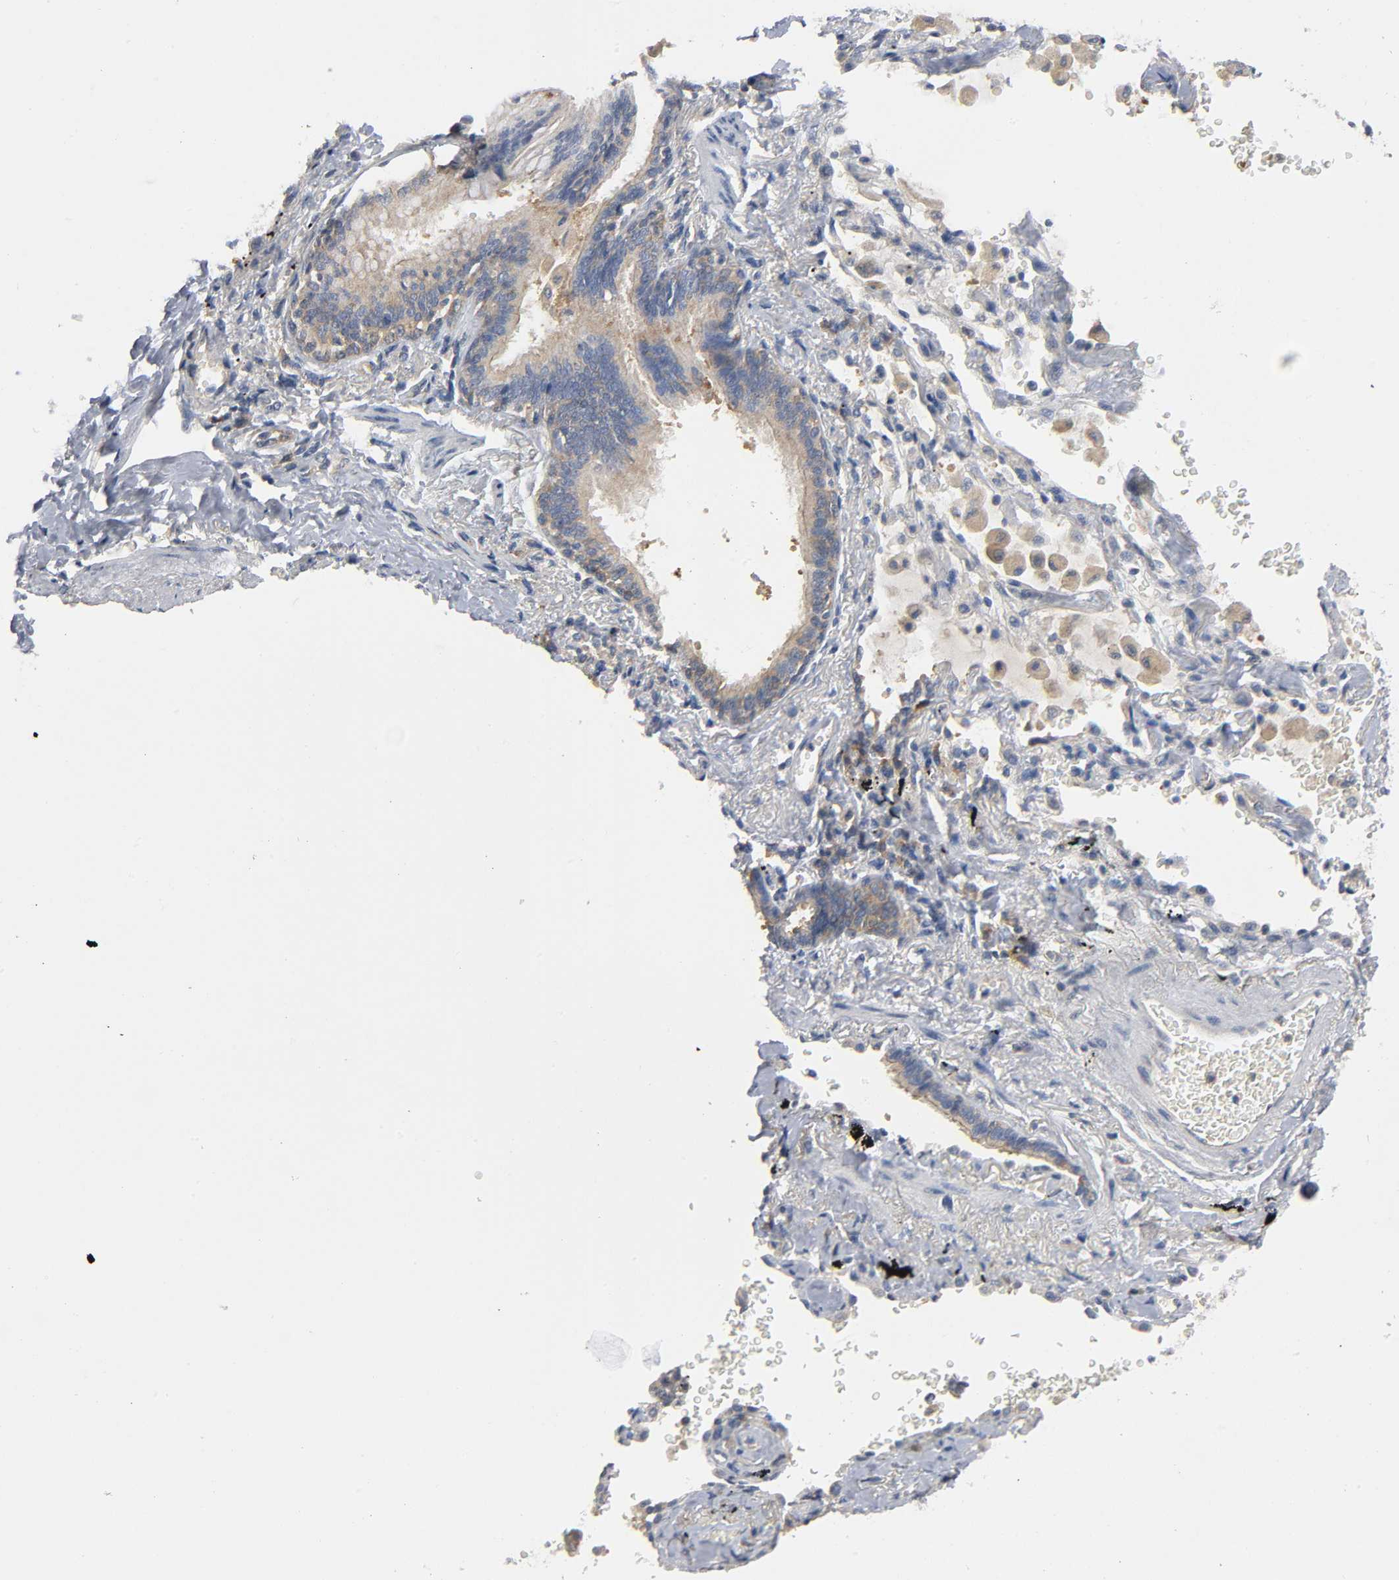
{"staining": {"intensity": "moderate", "quantity": ">75%", "location": "cytoplasmic/membranous"}, "tissue": "lung cancer", "cell_type": "Tumor cells", "image_type": "cancer", "snomed": [{"axis": "morphology", "description": "Adenocarcinoma, NOS"}, {"axis": "topography", "description": "Lung"}], "caption": "There is medium levels of moderate cytoplasmic/membranous staining in tumor cells of adenocarcinoma (lung), as demonstrated by immunohistochemical staining (brown color).", "gene": "HDAC6", "patient": {"sex": "female", "age": 64}}